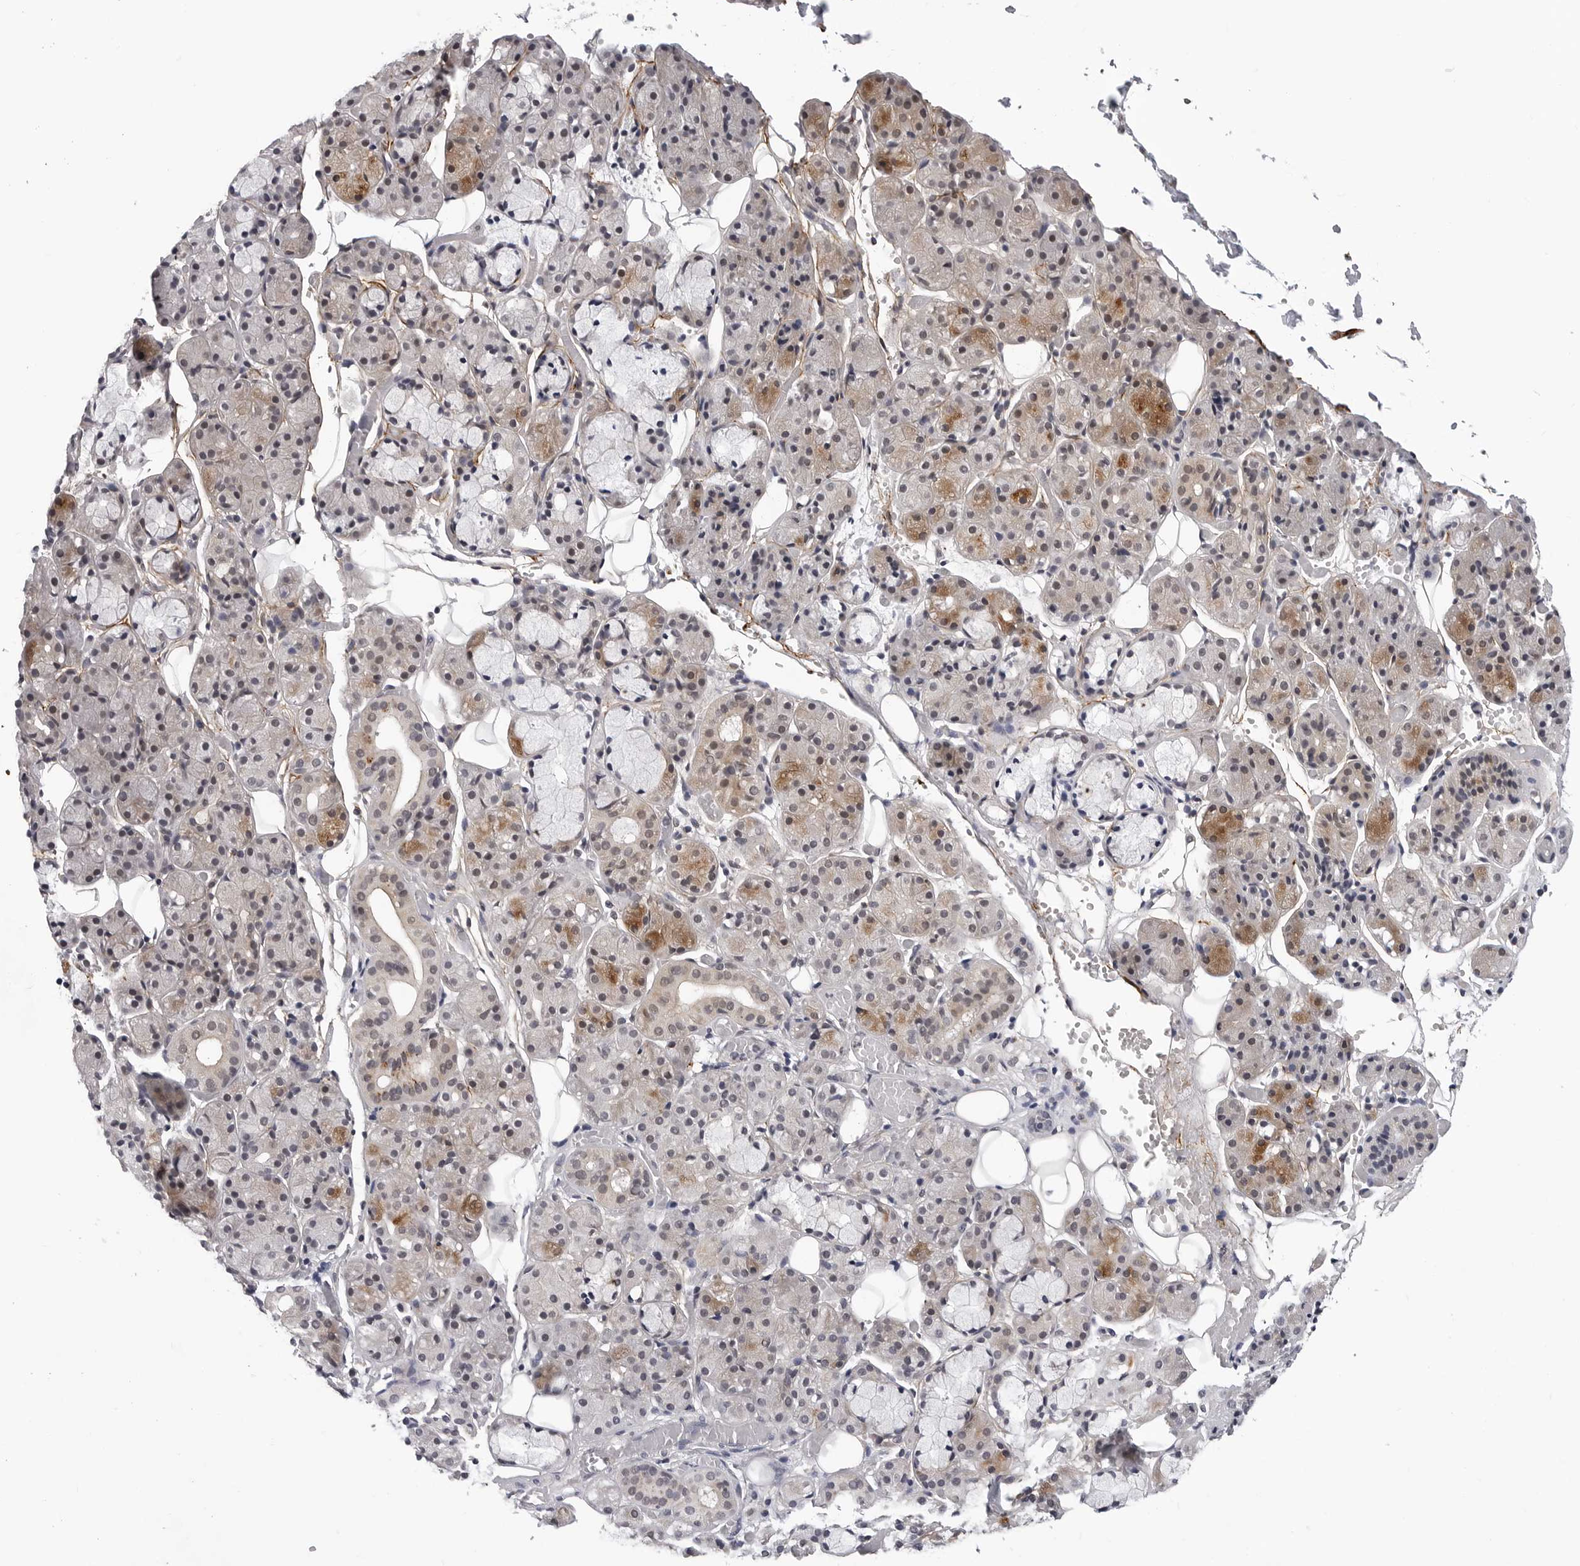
{"staining": {"intensity": "moderate", "quantity": "25%-75%", "location": "cytoplasmic/membranous,nuclear"}, "tissue": "salivary gland", "cell_type": "Glandular cells", "image_type": "normal", "snomed": [{"axis": "morphology", "description": "Normal tissue, NOS"}, {"axis": "topography", "description": "Salivary gland"}], "caption": "Protein expression analysis of benign salivary gland exhibits moderate cytoplasmic/membranous,nuclear staining in approximately 25%-75% of glandular cells. Nuclei are stained in blue.", "gene": "KIAA1614", "patient": {"sex": "male", "age": 63}}